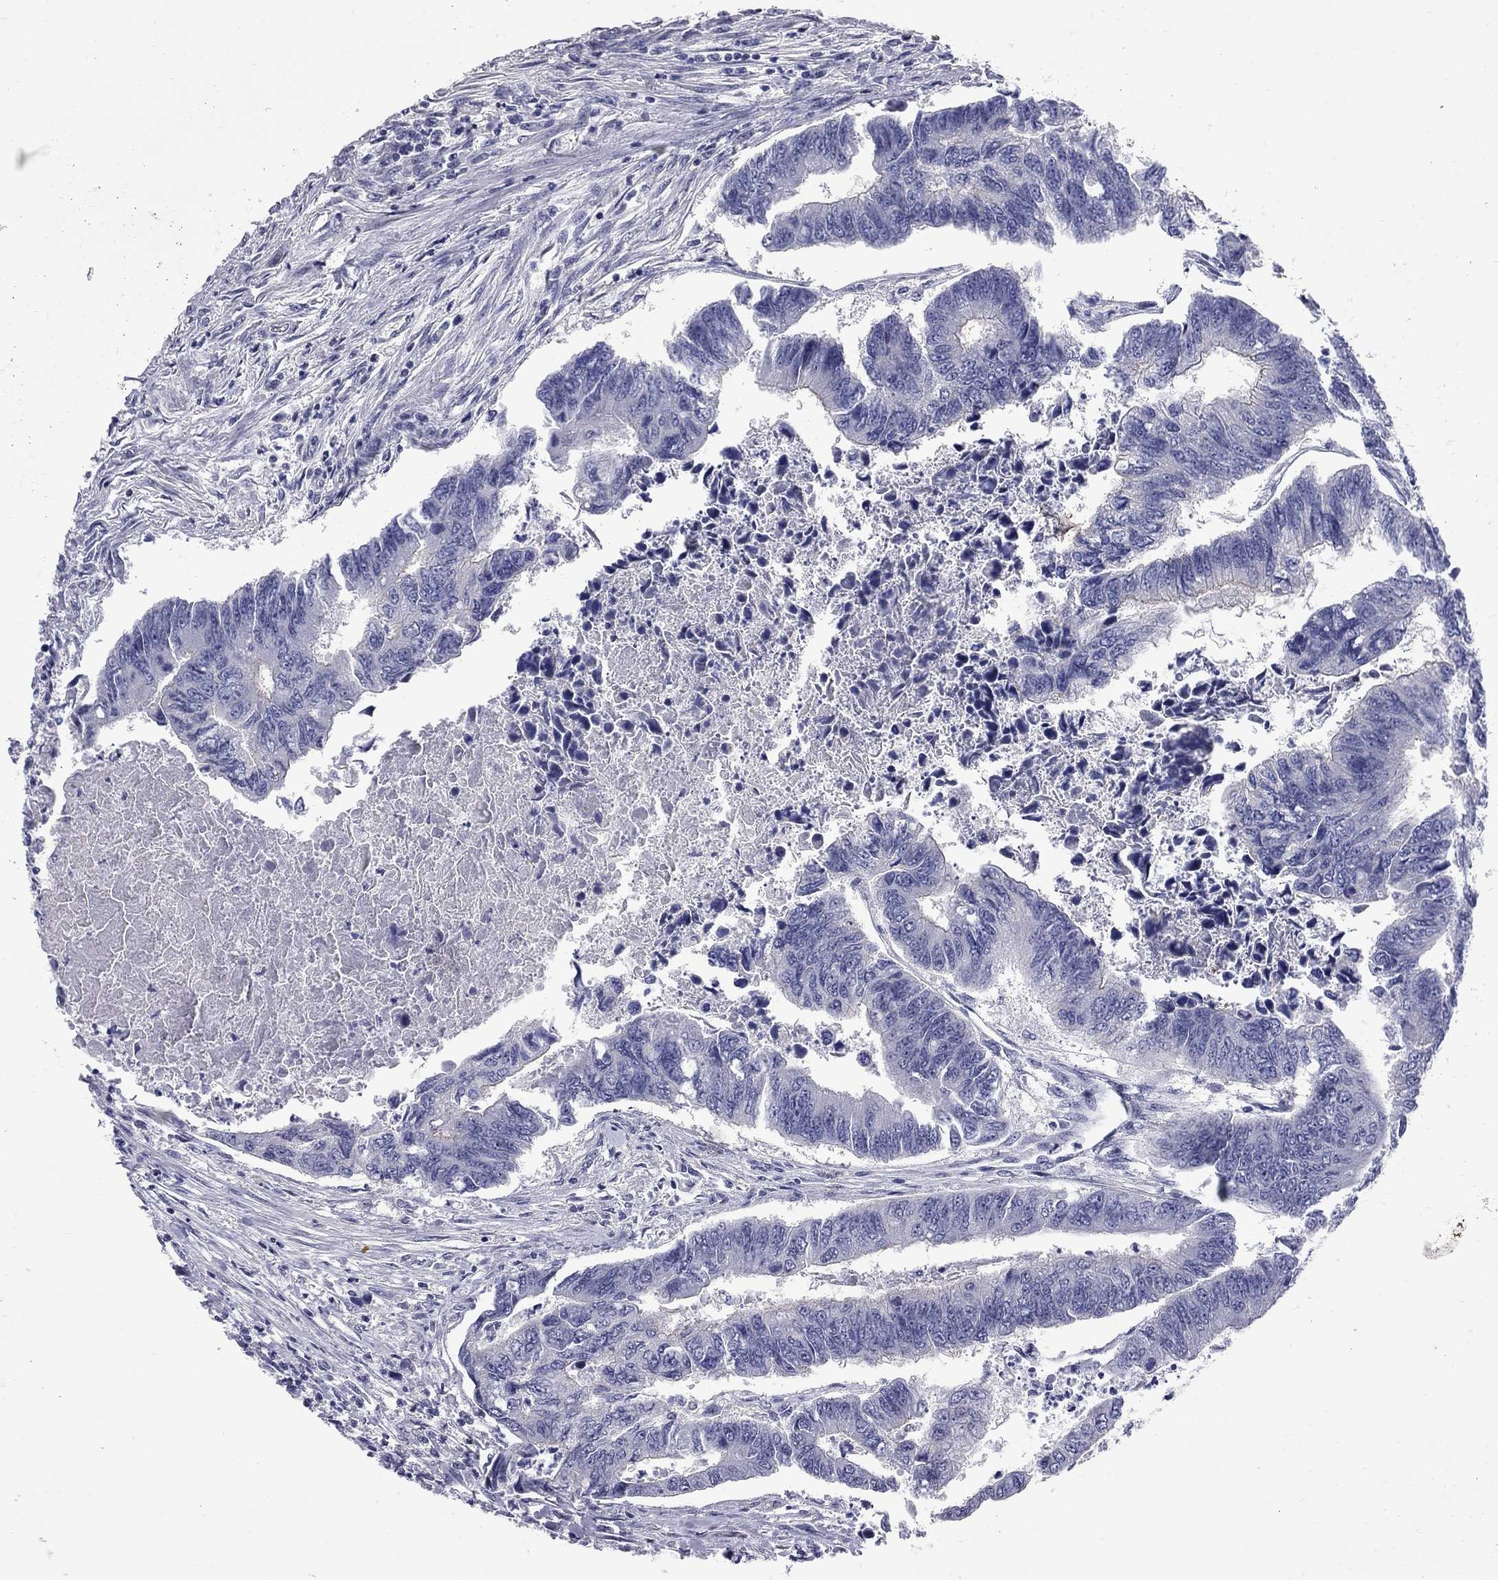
{"staining": {"intensity": "negative", "quantity": "none", "location": "none"}, "tissue": "colorectal cancer", "cell_type": "Tumor cells", "image_type": "cancer", "snomed": [{"axis": "morphology", "description": "Adenocarcinoma, NOS"}, {"axis": "topography", "description": "Colon"}], "caption": "A high-resolution histopathology image shows immunohistochemistry staining of colorectal cancer, which reveals no significant expression in tumor cells. The staining was performed using DAB (3,3'-diaminobenzidine) to visualize the protein expression in brown, while the nuclei were stained in blue with hematoxylin (Magnification: 20x).", "gene": "HTR4", "patient": {"sex": "female", "age": 65}}